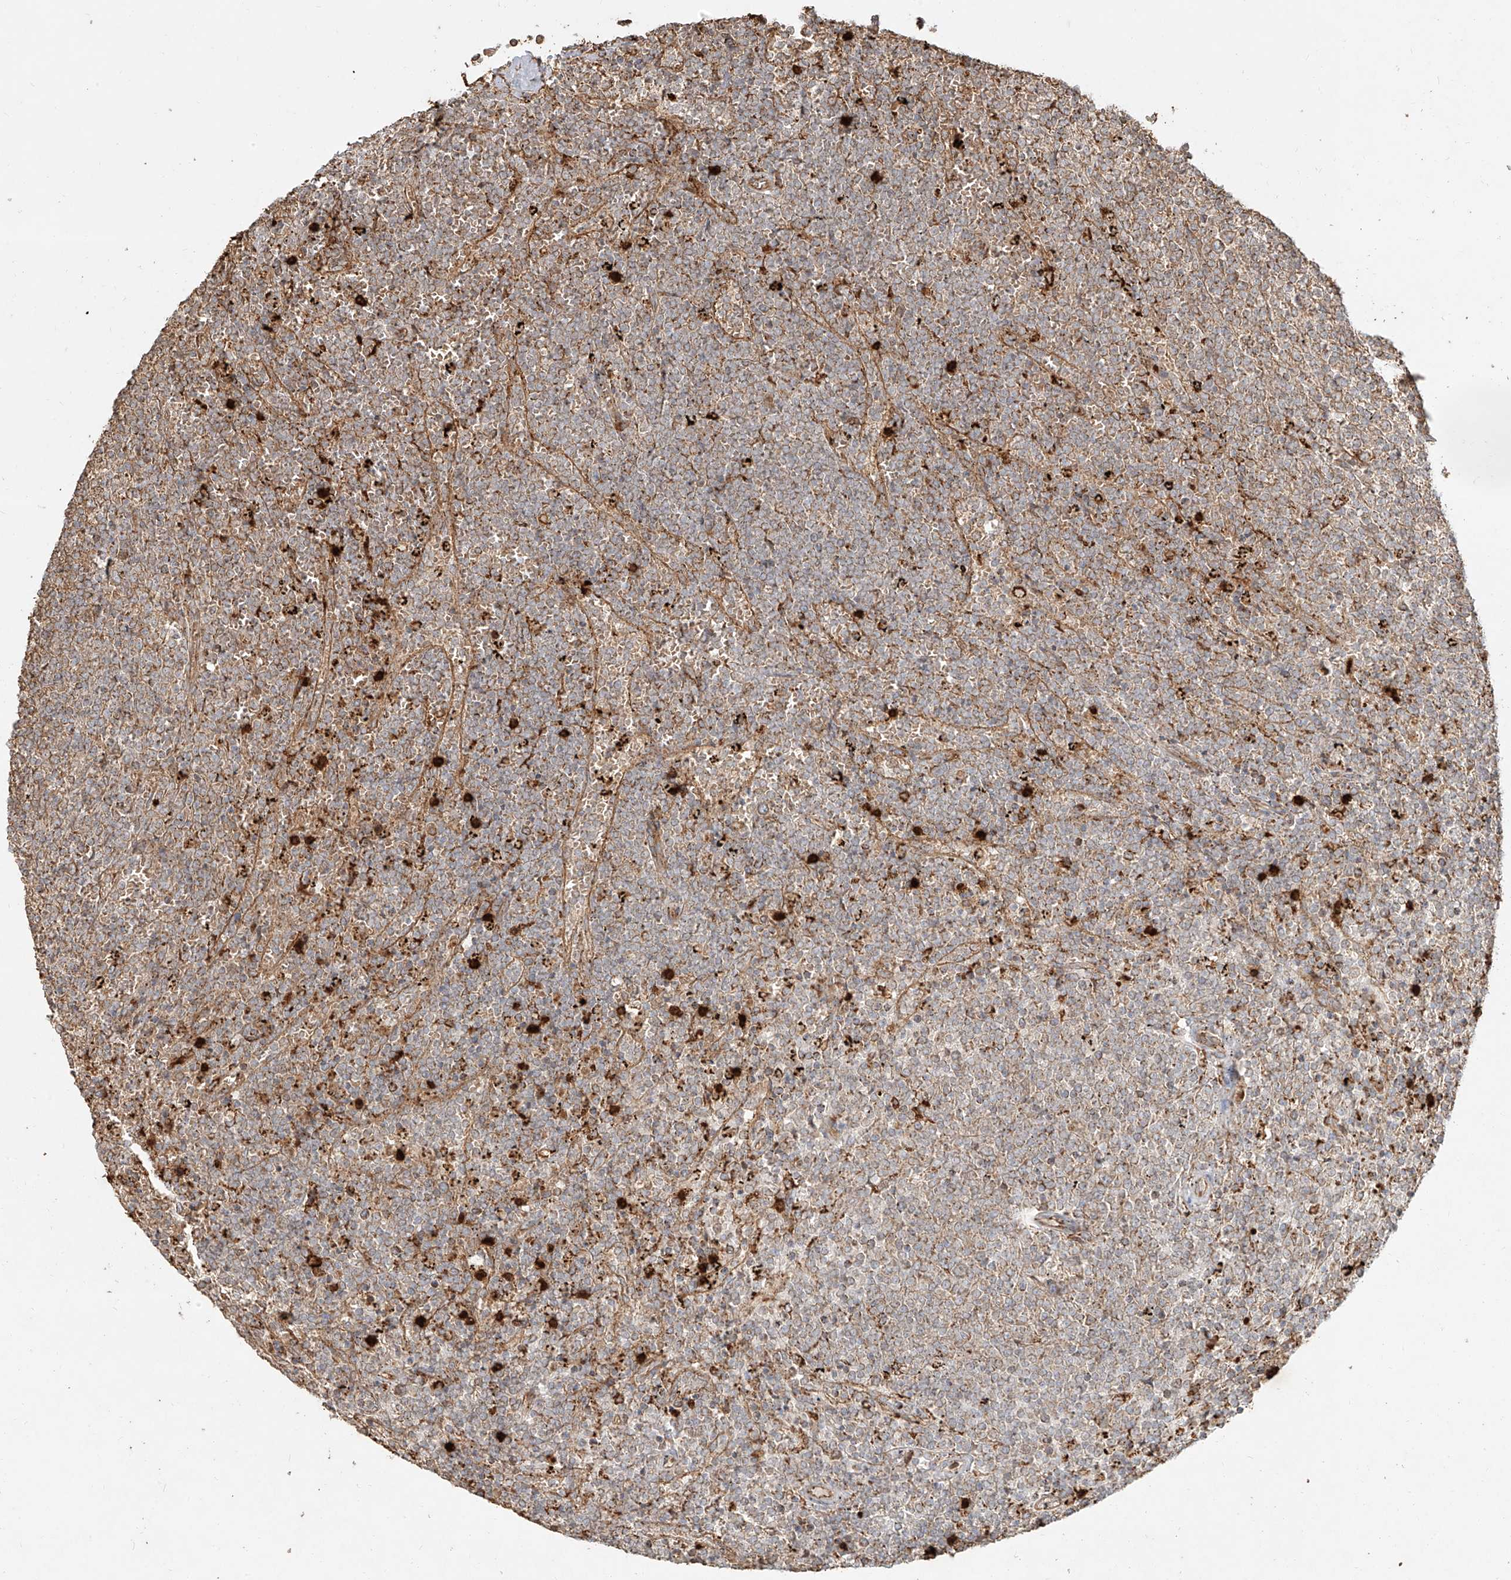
{"staining": {"intensity": "weak", "quantity": ">75%", "location": "cytoplasmic/membranous"}, "tissue": "lymphoma", "cell_type": "Tumor cells", "image_type": "cancer", "snomed": [{"axis": "morphology", "description": "Malignant lymphoma, non-Hodgkin's type, Low grade"}, {"axis": "topography", "description": "Spleen"}], "caption": "A high-resolution photomicrograph shows IHC staining of lymphoma, which demonstrates weak cytoplasmic/membranous expression in about >75% of tumor cells.", "gene": "EFNB1", "patient": {"sex": "female", "age": 50}}